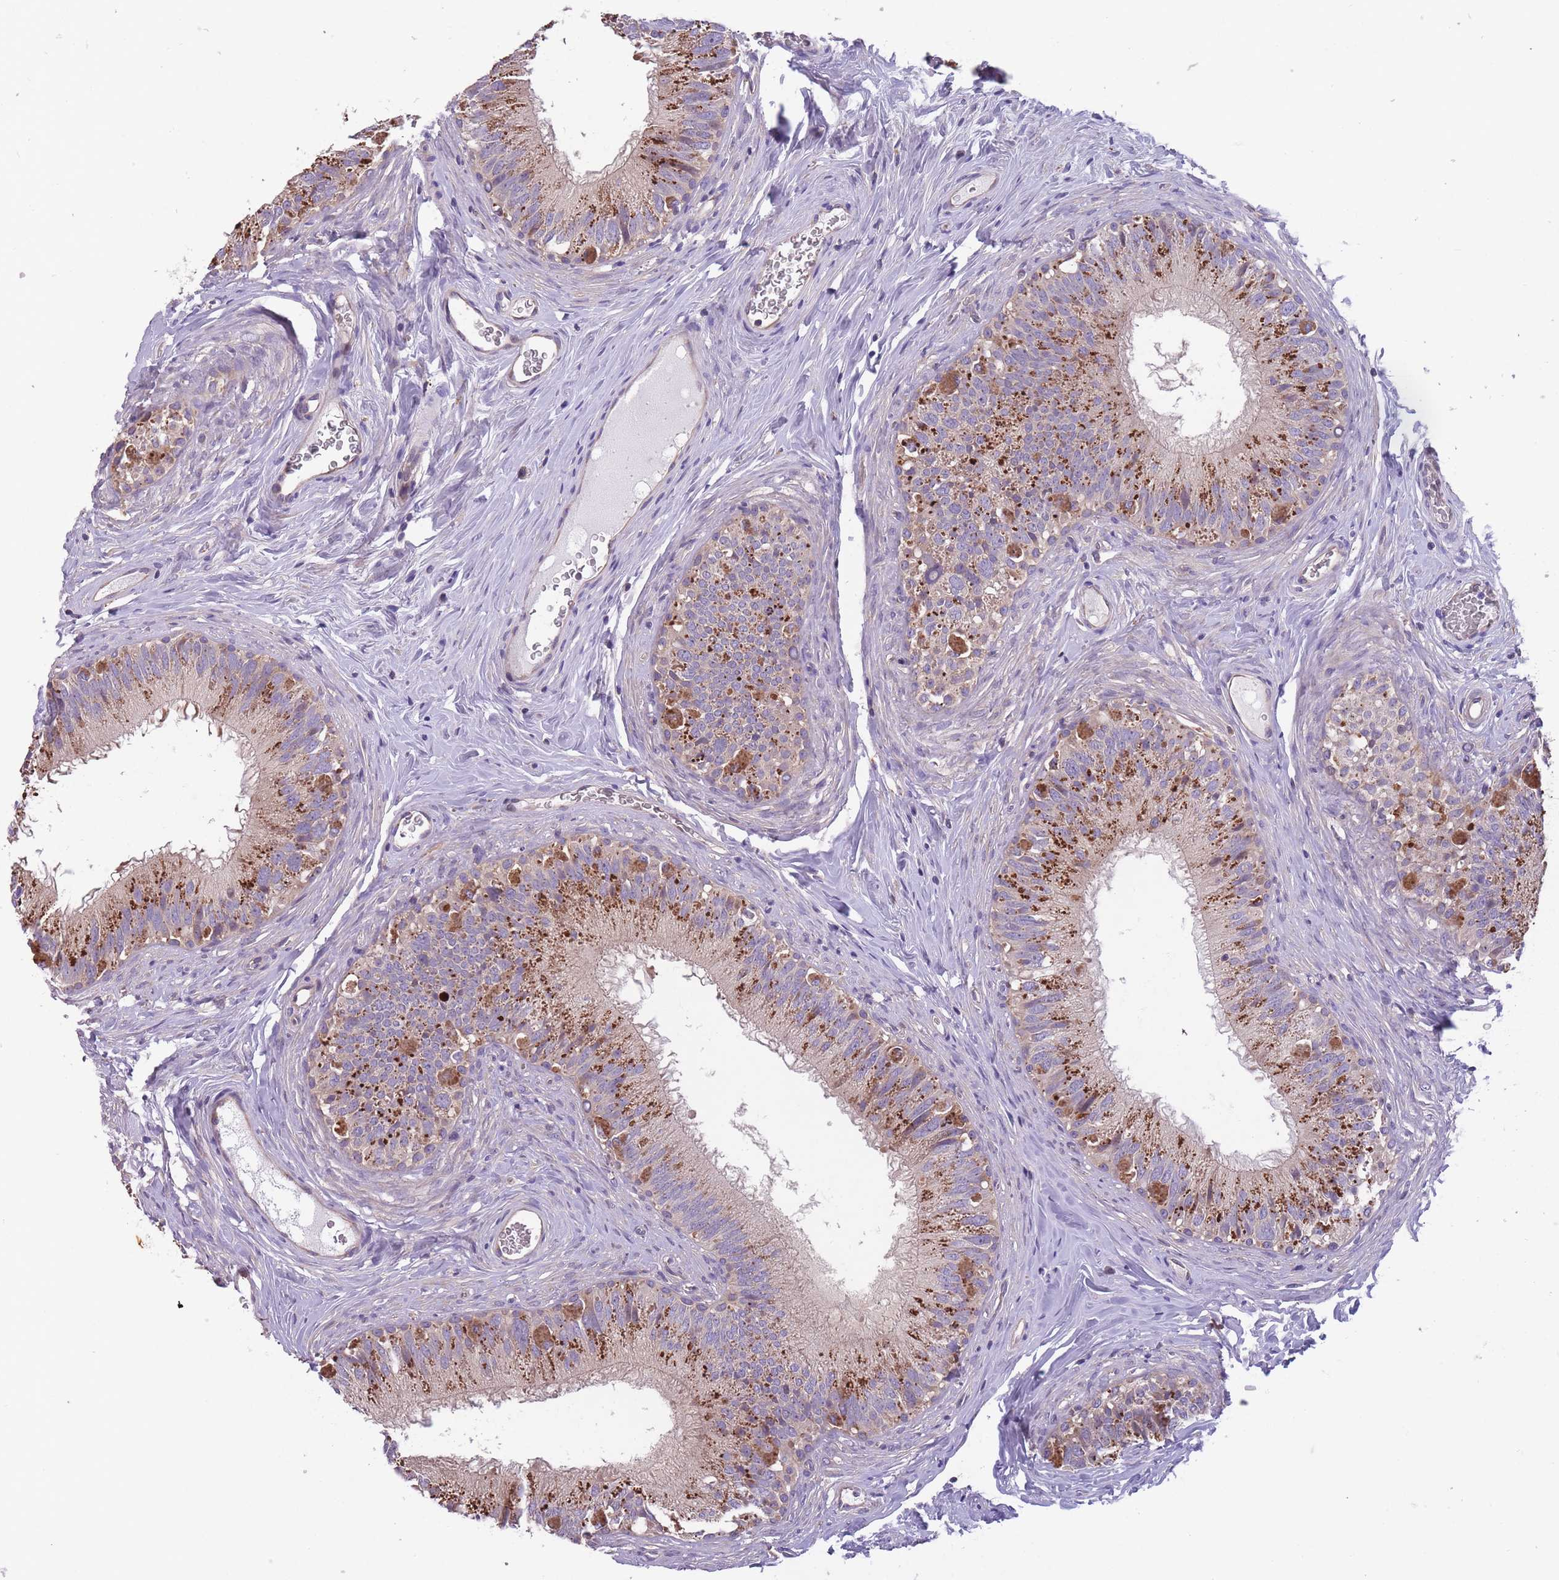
{"staining": {"intensity": "strong", "quantity": "25%-75%", "location": "cytoplasmic/membranous"}, "tissue": "epididymis", "cell_type": "Glandular cells", "image_type": "normal", "snomed": [{"axis": "morphology", "description": "Normal tissue, NOS"}, {"axis": "topography", "description": "Epididymis"}], "caption": "Epididymis stained with IHC reveals strong cytoplasmic/membranous positivity in approximately 25%-75% of glandular cells. (IHC, brightfield microscopy, high magnification).", "gene": "ITPKC", "patient": {"sex": "male", "age": 38}}